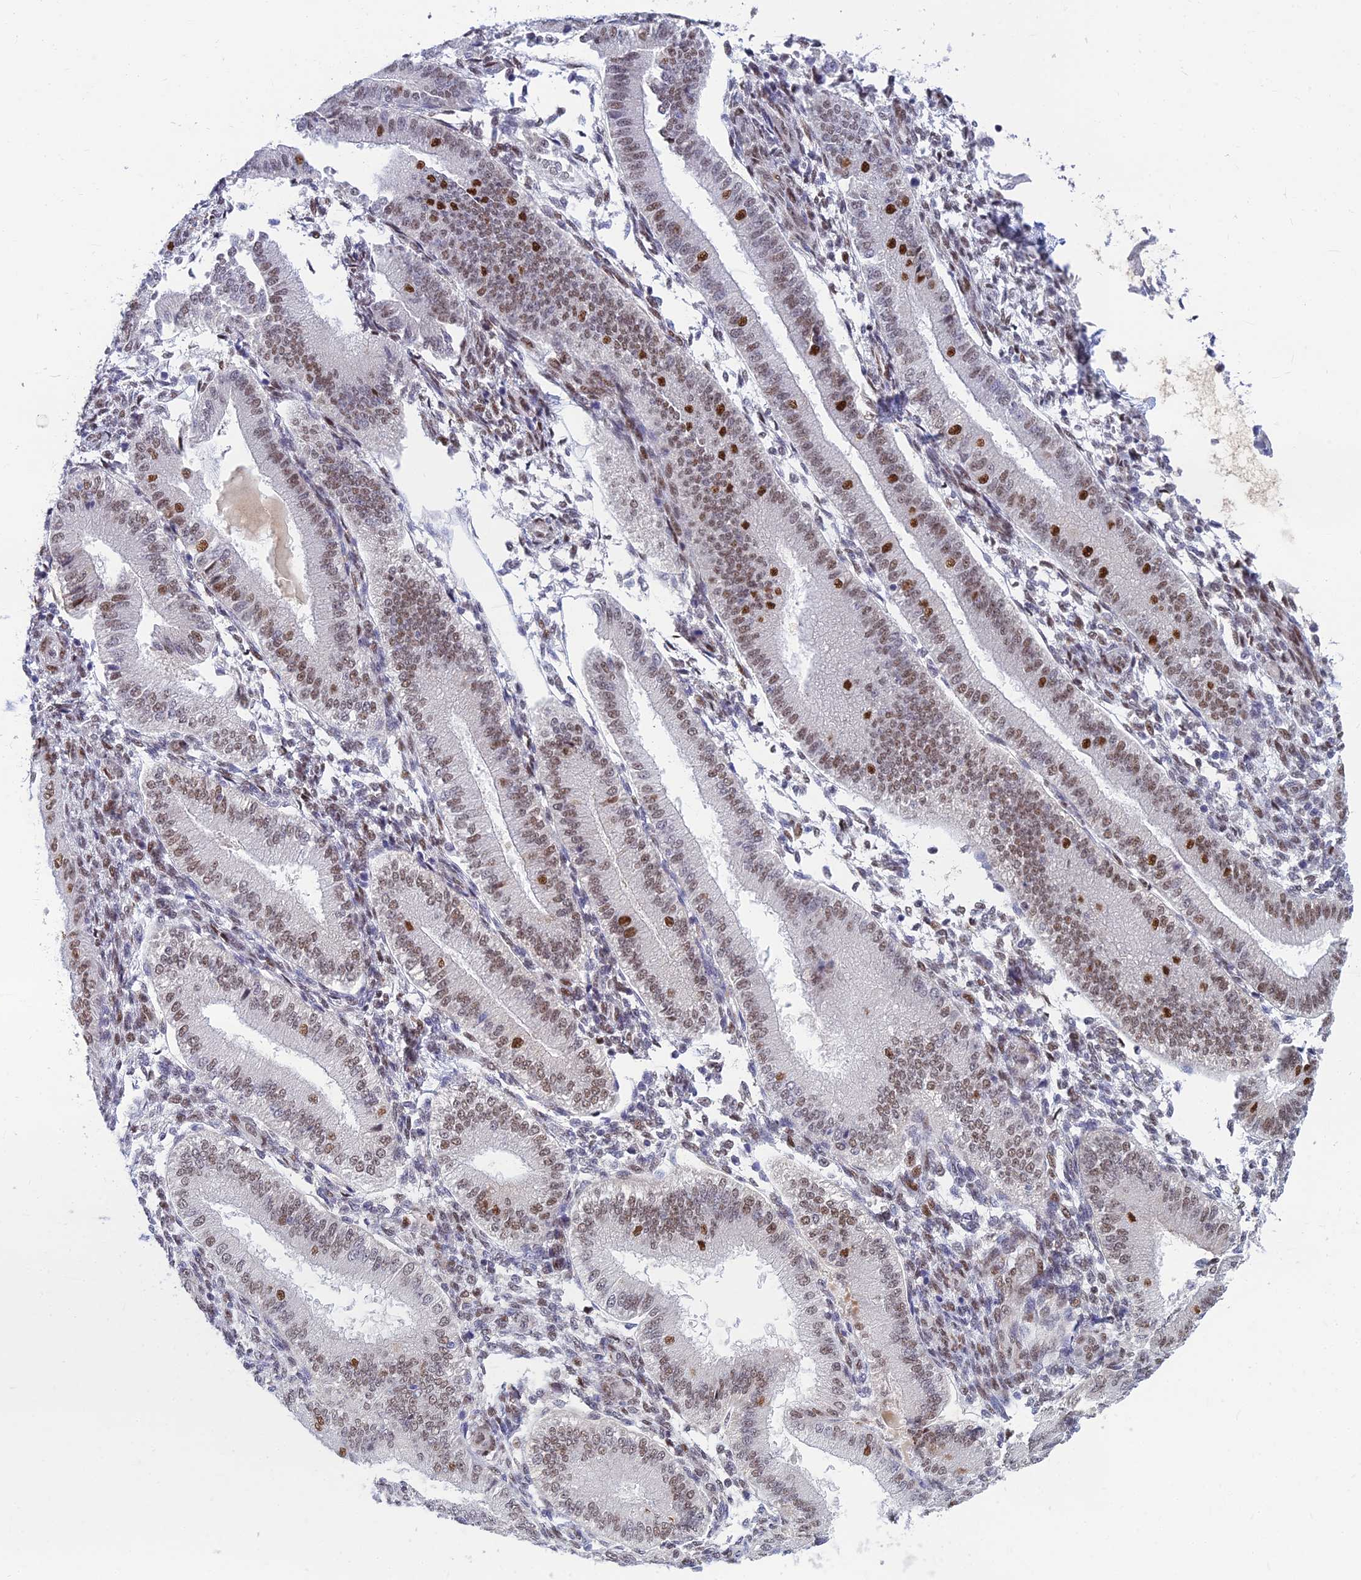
{"staining": {"intensity": "weak", "quantity": "25%-75%", "location": "nuclear"}, "tissue": "endometrium", "cell_type": "Cells in endometrial stroma", "image_type": "normal", "snomed": [{"axis": "morphology", "description": "Normal tissue, NOS"}, {"axis": "topography", "description": "Endometrium"}], "caption": "Approximately 25%-75% of cells in endometrial stroma in unremarkable human endometrium demonstrate weak nuclear protein staining as visualized by brown immunohistochemical staining.", "gene": "CLK4", "patient": {"sex": "female", "age": 39}}